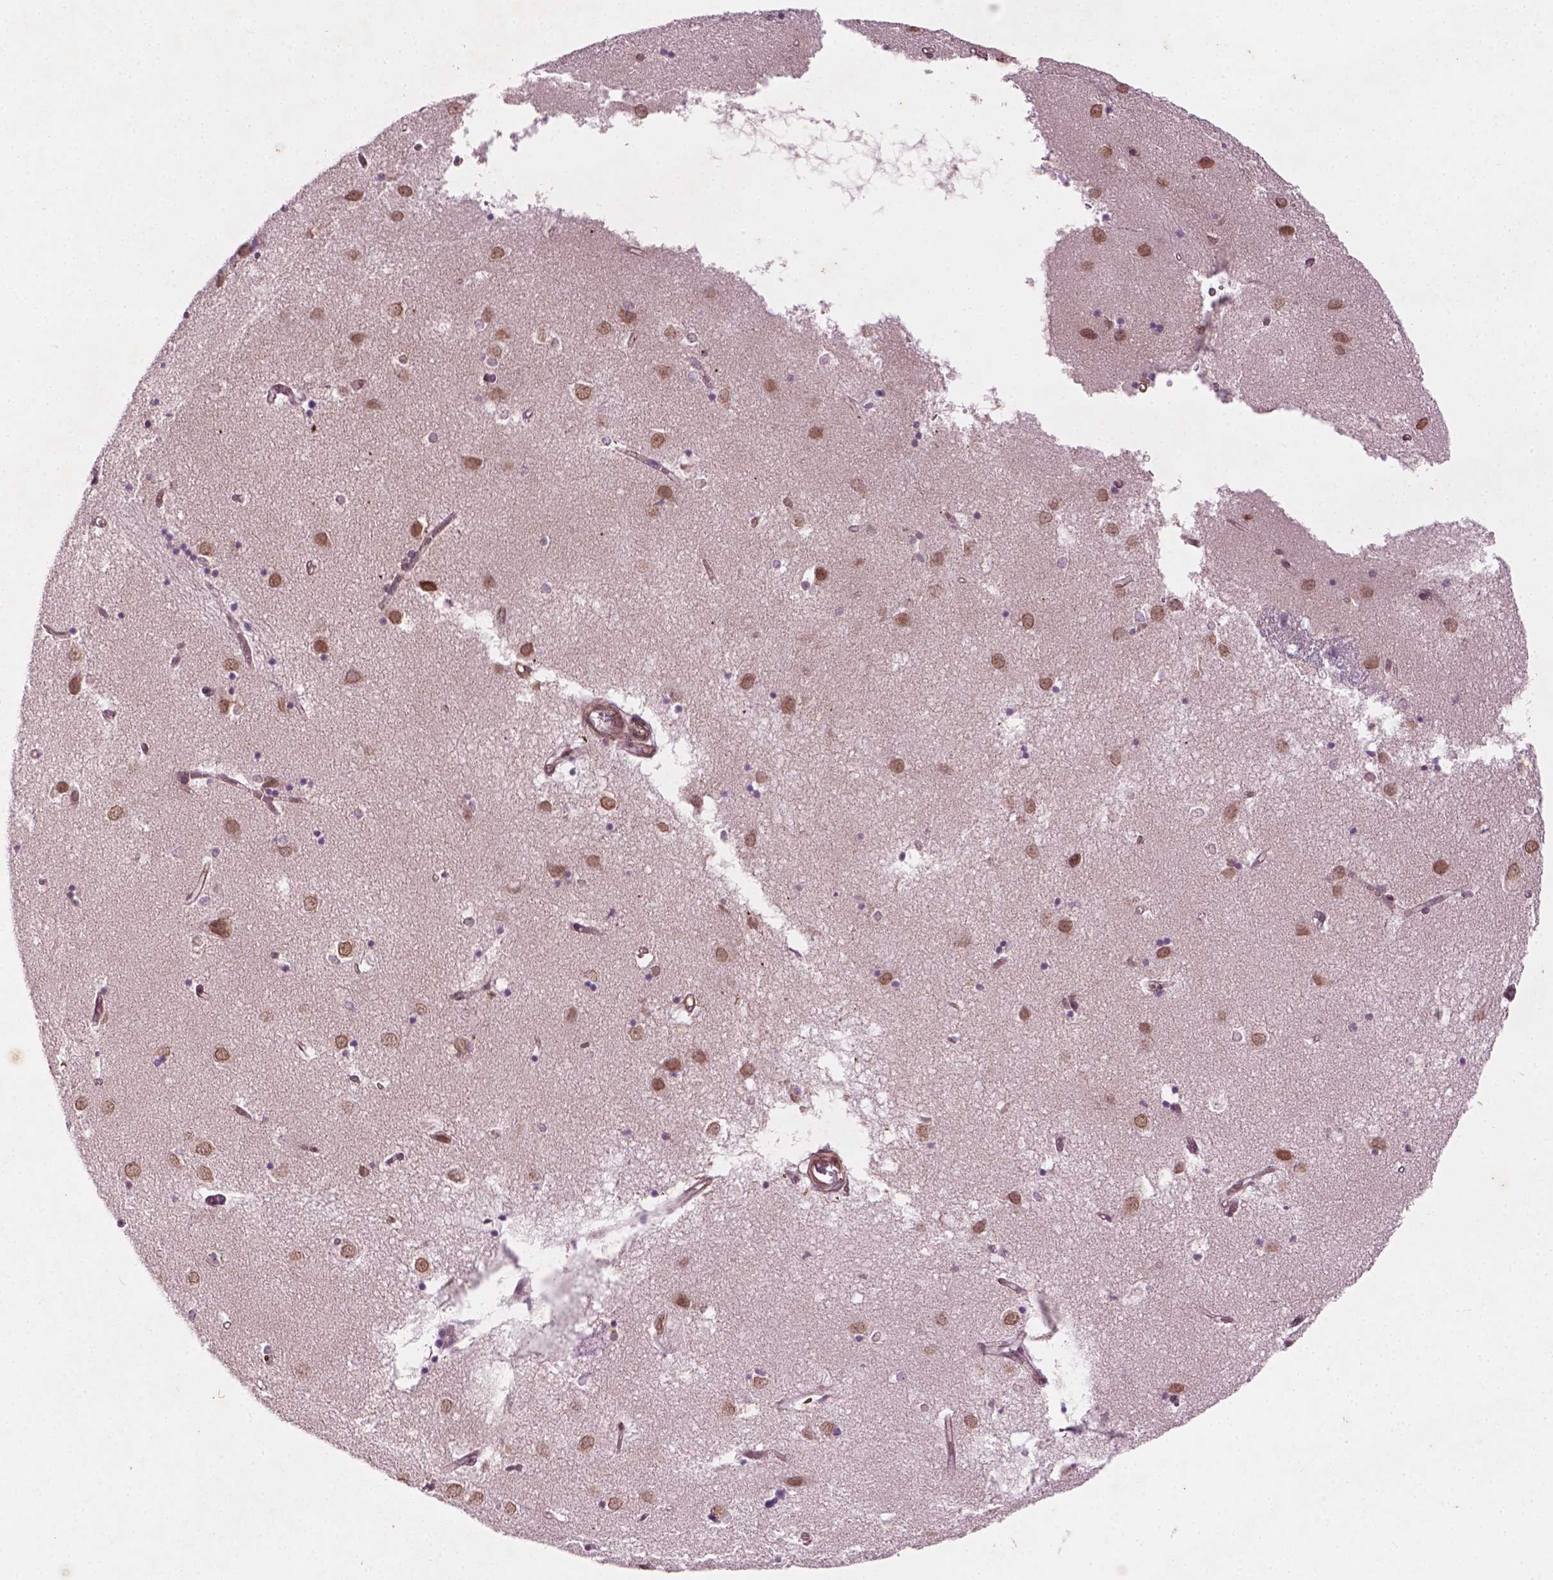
{"staining": {"intensity": "moderate", "quantity": ">75%", "location": "nuclear"}, "tissue": "caudate", "cell_type": "Glial cells", "image_type": "normal", "snomed": [{"axis": "morphology", "description": "Normal tissue, NOS"}, {"axis": "topography", "description": "Lateral ventricle wall"}], "caption": "This histopathology image reveals IHC staining of normal caudate, with medium moderate nuclear staining in about >75% of glial cells.", "gene": "TCHP", "patient": {"sex": "male", "age": 54}}